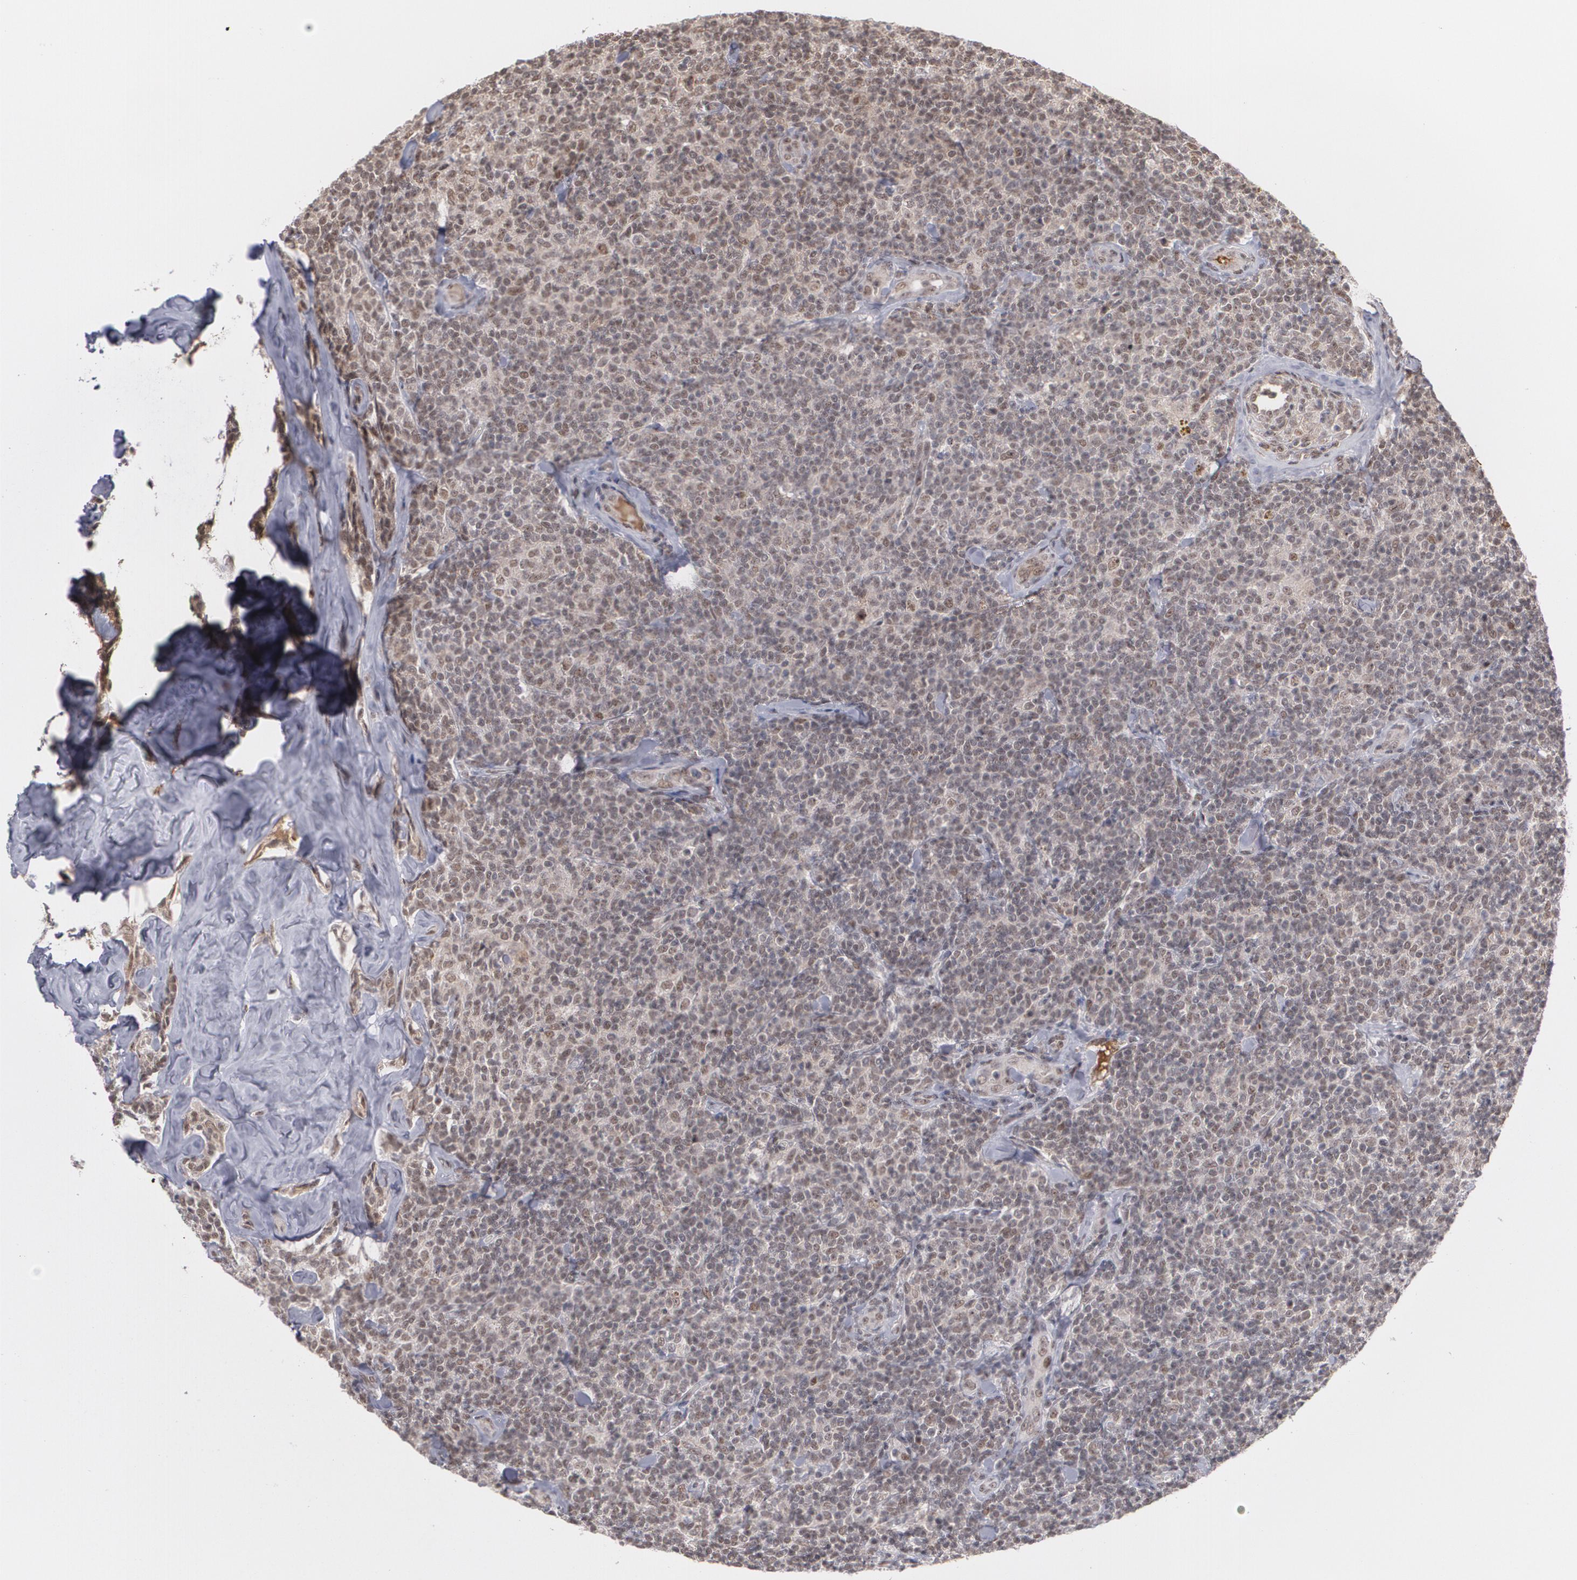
{"staining": {"intensity": "weak", "quantity": "25%-75%", "location": "nuclear"}, "tissue": "lymphoma", "cell_type": "Tumor cells", "image_type": "cancer", "snomed": [{"axis": "morphology", "description": "Malignant lymphoma, non-Hodgkin's type, Low grade"}, {"axis": "topography", "description": "Lymph node"}], "caption": "Immunohistochemistry (IHC) of malignant lymphoma, non-Hodgkin's type (low-grade) reveals low levels of weak nuclear positivity in about 25%-75% of tumor cells. (brown staining indicates protein expression, while blue staining denotes nuclei).", "gene": "ZNF234", "patient": {"sex": "female", "age": 56}}